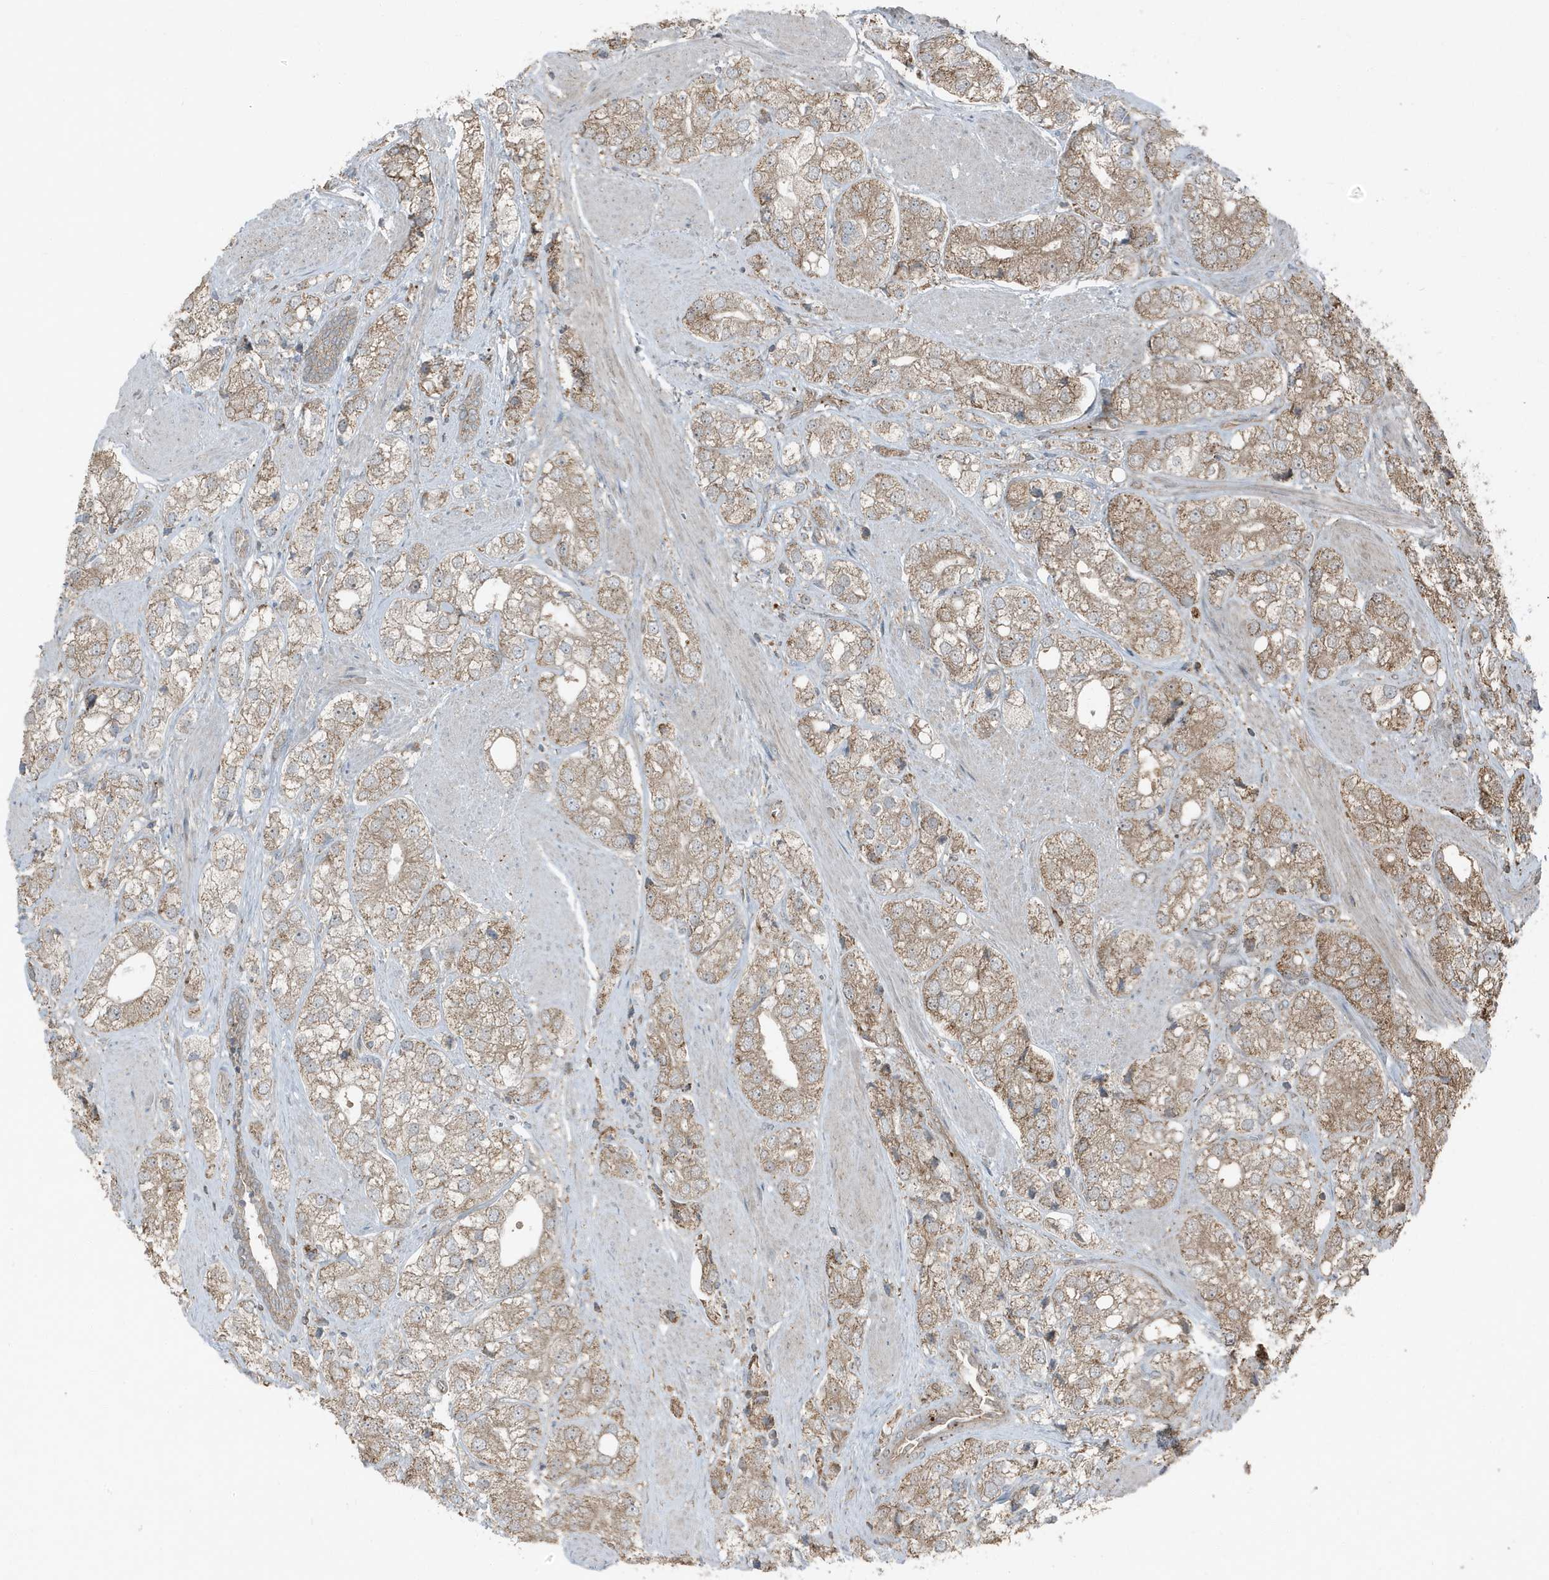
{"staining": {"intensity": "moderate", "quantity": ">75%", "location": "cytoplasmic/membranous"}, "tissue": "prostate cancer", "cell_type": "Tumor cells", "image_type": "cancer", "snomed": [{"axis": "morphology", "description": "Adenocarcinoma, High grade"}, {"axis": "topography", "description": "Prostate"}], "caption": "Immunohistochemical staining of prostate cancer shows medium levels of moderate cytoplasmic/membranous protein staining in approximately >75% of tumor cells. Nuclei are stained in blue.", "gene": "AZI2", "patient": {"sex": "male", "age": 50}}